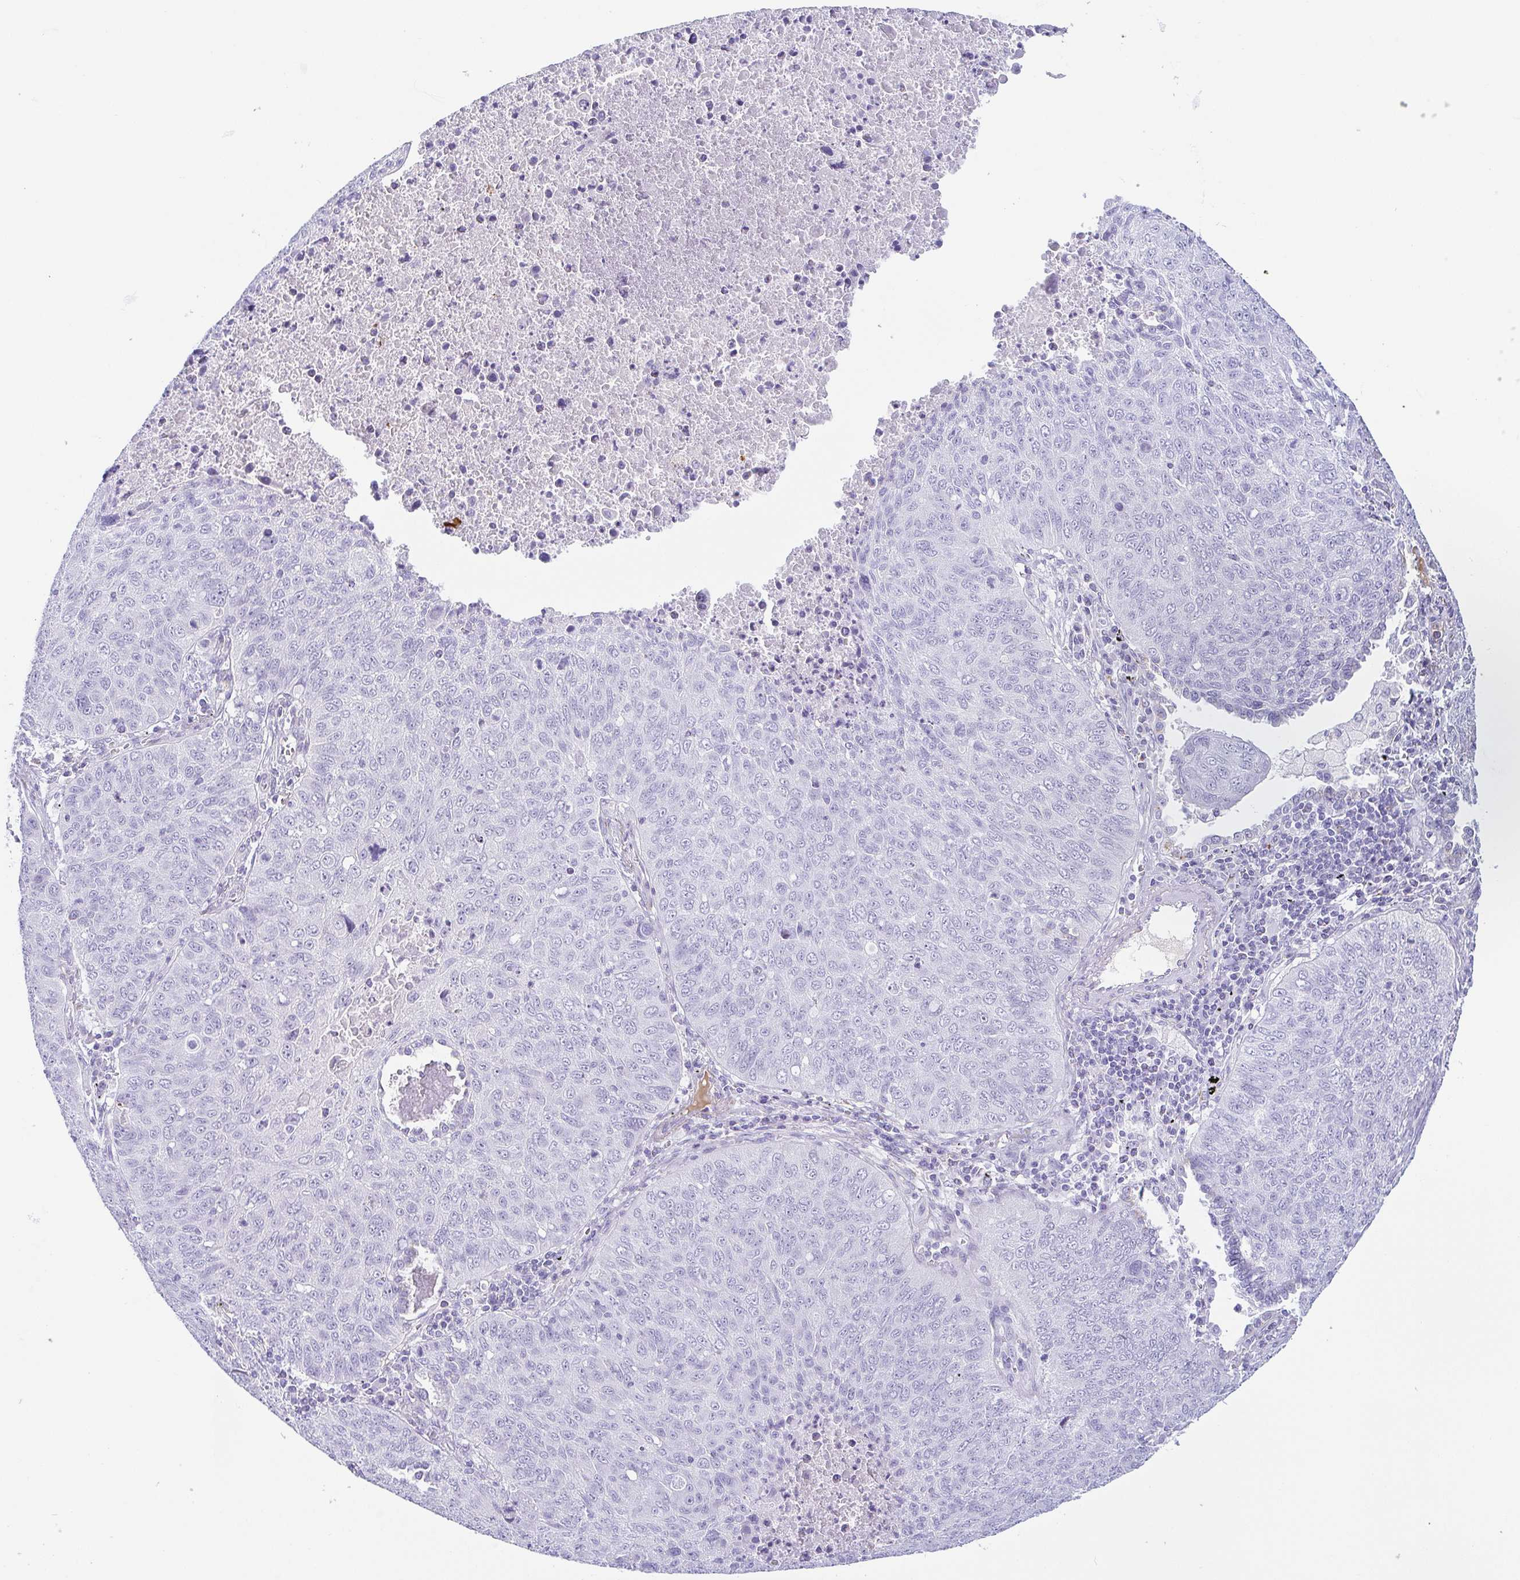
{"staining": {"intensity": "negative", "quantity": "none", "location": "none"}, "tissue": "lung cancer", "cell_type": "Tumor cells", "image_type": "cancer", "snomed": [{"axis": "morphology", "description": "Normal morphology"}, {"axis": "morphology", "description": "Aneuploidy"}, {"axis": "morphology", "description": "Squamous cell carcinoma, NOS"}, {"axis": "topography", "description": "Lymph node"}, {"axis": "topography", "description": "Lung"}], "caption": "A histopathology image of aneuploidy (lung) stained for a protein shows no brown staining in tumor cells.", "gene": "LDLRAD1", "patient": {"sex": "female", "age": 76}}